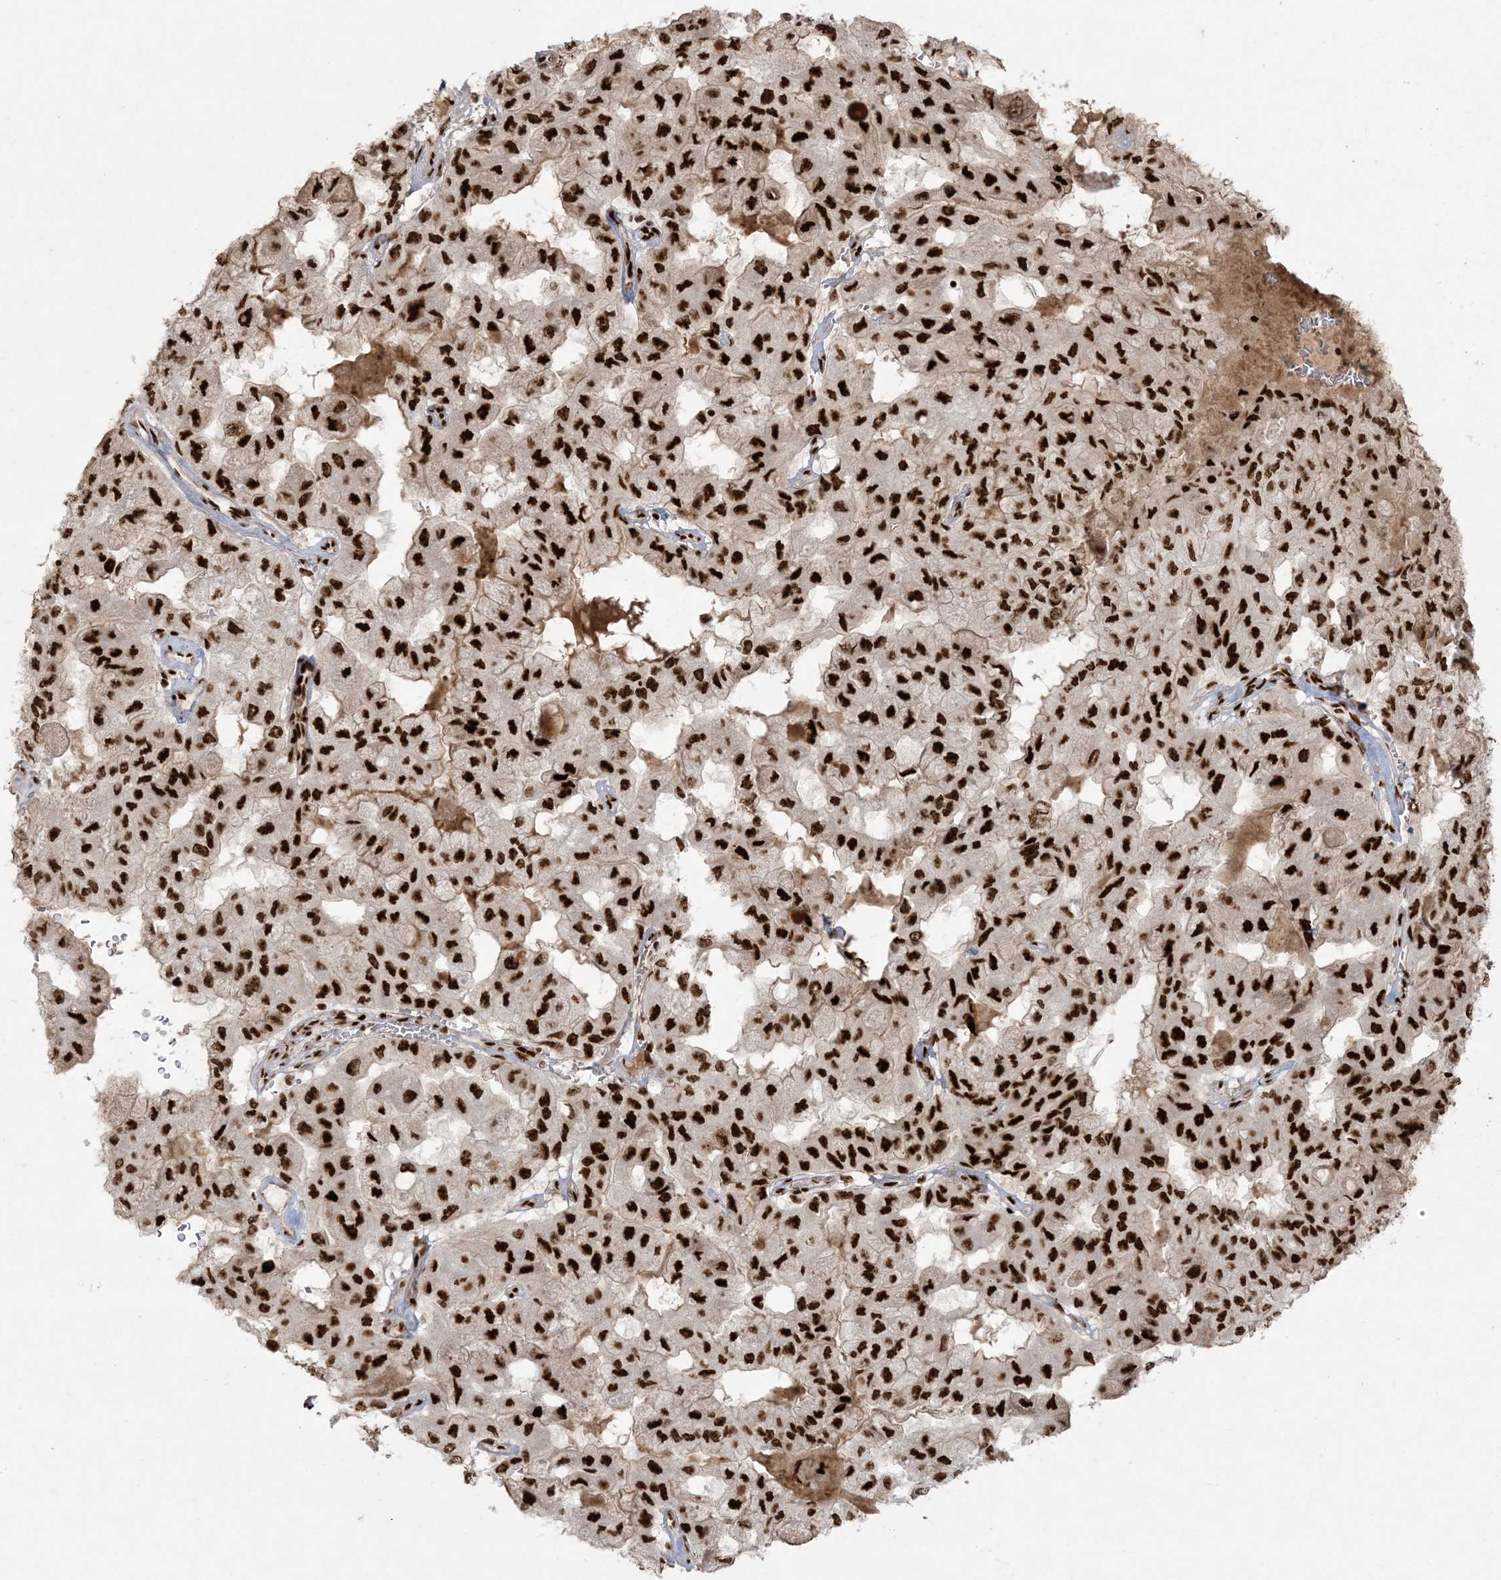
{"staining": {"intensity": "strong", "quantity": ">75%", "location": "nuclear"}, "tissue": "pancreatic cancer", "cell_type": "Tumor cells", "image_type": "cancer", "snomed": [{"axis": "morphology", "description": "Adenocarcinoma, NOS"}, {"axis": "topography", "description": "Pancreas"}], "caption": "Tumor cells exhibit strong nuclear positivity in about >75% of cells in pancreatic adenocarcinoma.", "gene": "RBM10", "patient": {"sex": "male", "age": 51}}